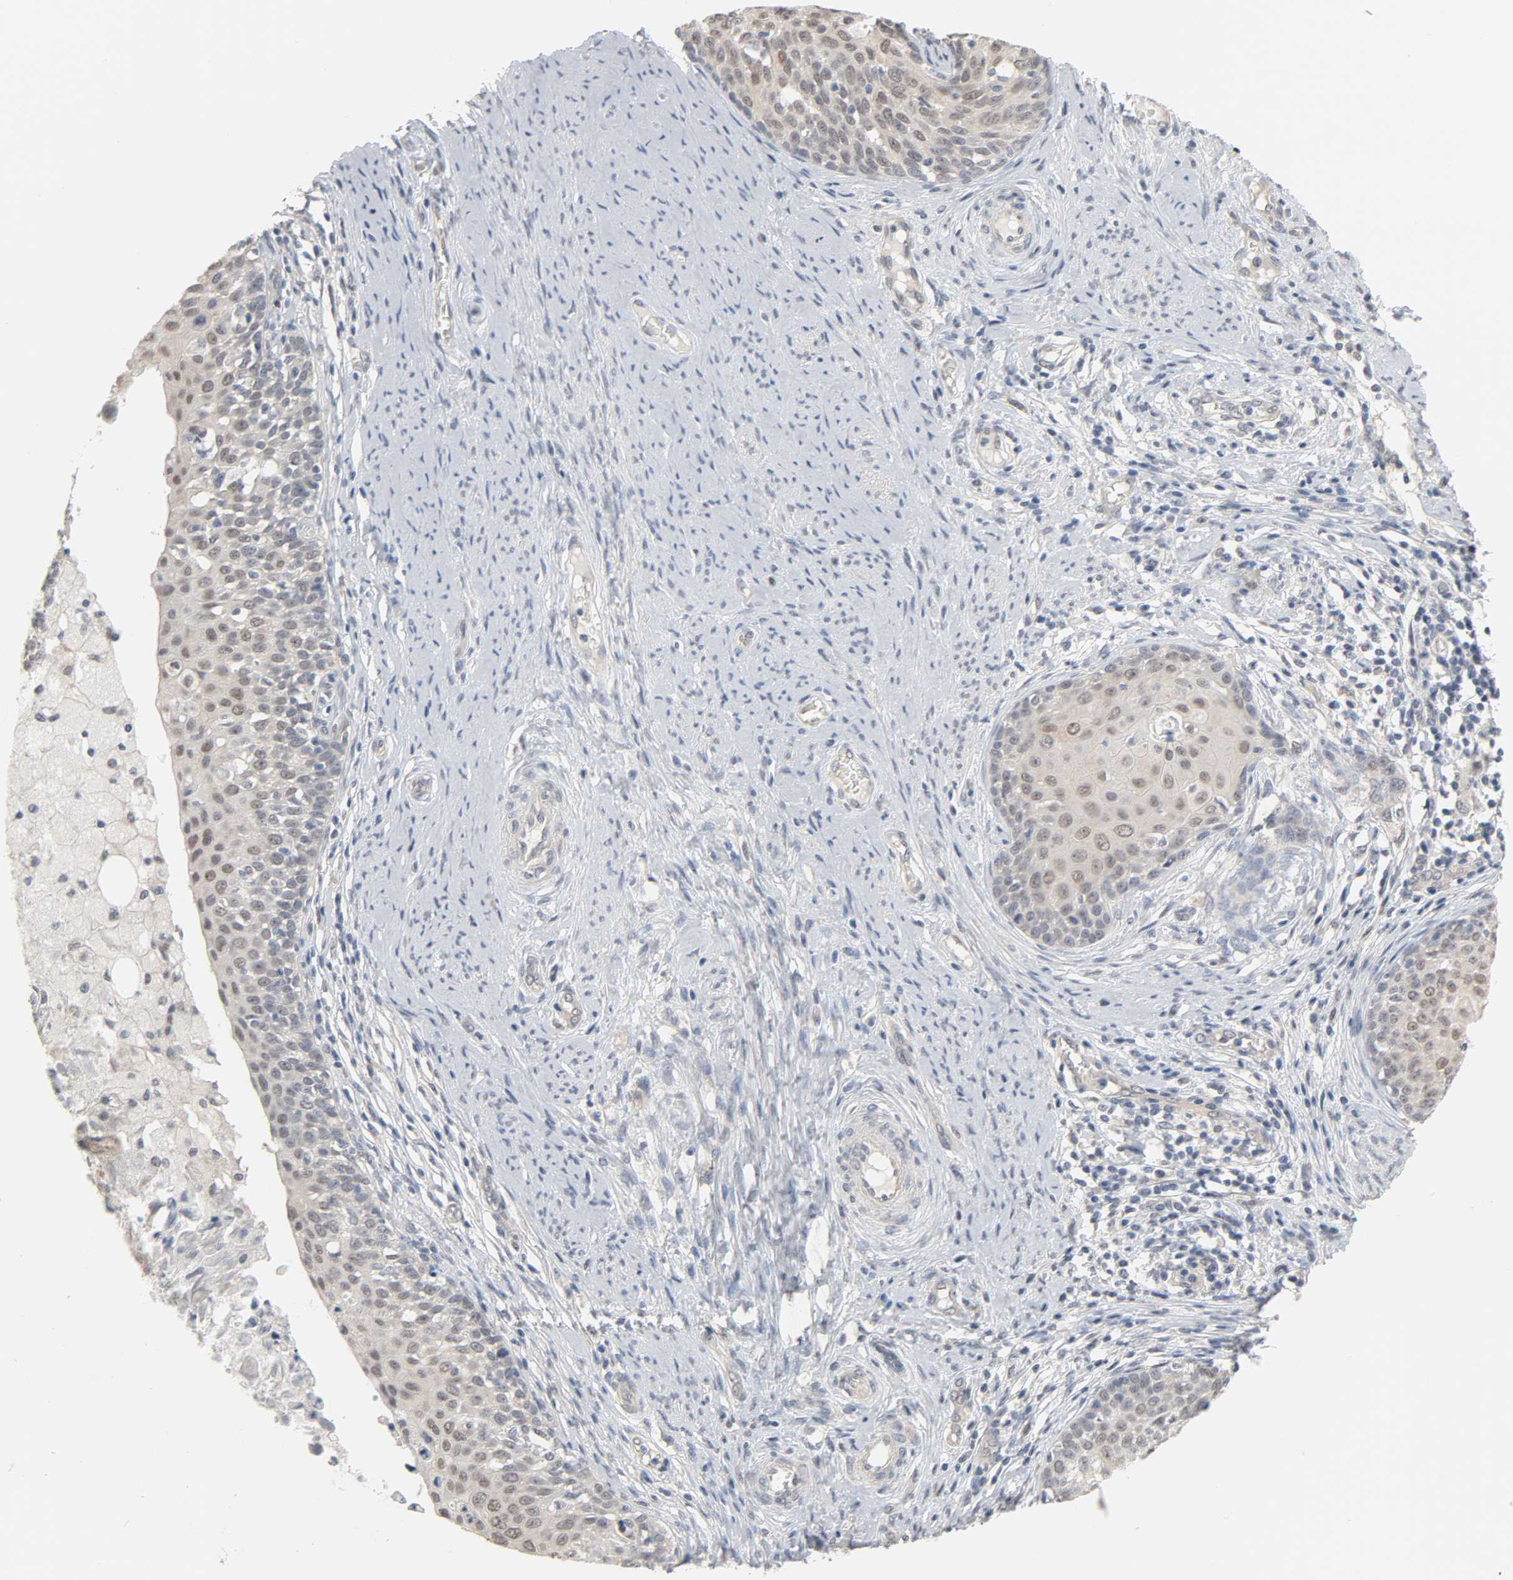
{"staining": {"intensity": "weak", "quantity": ">75%", "location": "cytoplasmic/membranous"}, "tissue": "cervical cancer", "cell_type": "Tumor cells", "image_type": "cancer", "snomed": [{"axis": "morphology", "description": "Squamous cell carcinoma, NOS"}, {"axis": "morphology", "description": "Adenocarcinoma, NOS"}, {"axis": "topography", "description": "Cervix"}], "caption": "IHC of human cervical cancer (squamous cell carcinoma) shows low levels of weak cytoplasmic/membranous positivity in about >75% of tumor cells.", "gene": "ACSS2", "patient": {"sex": "female", "age": 52}}